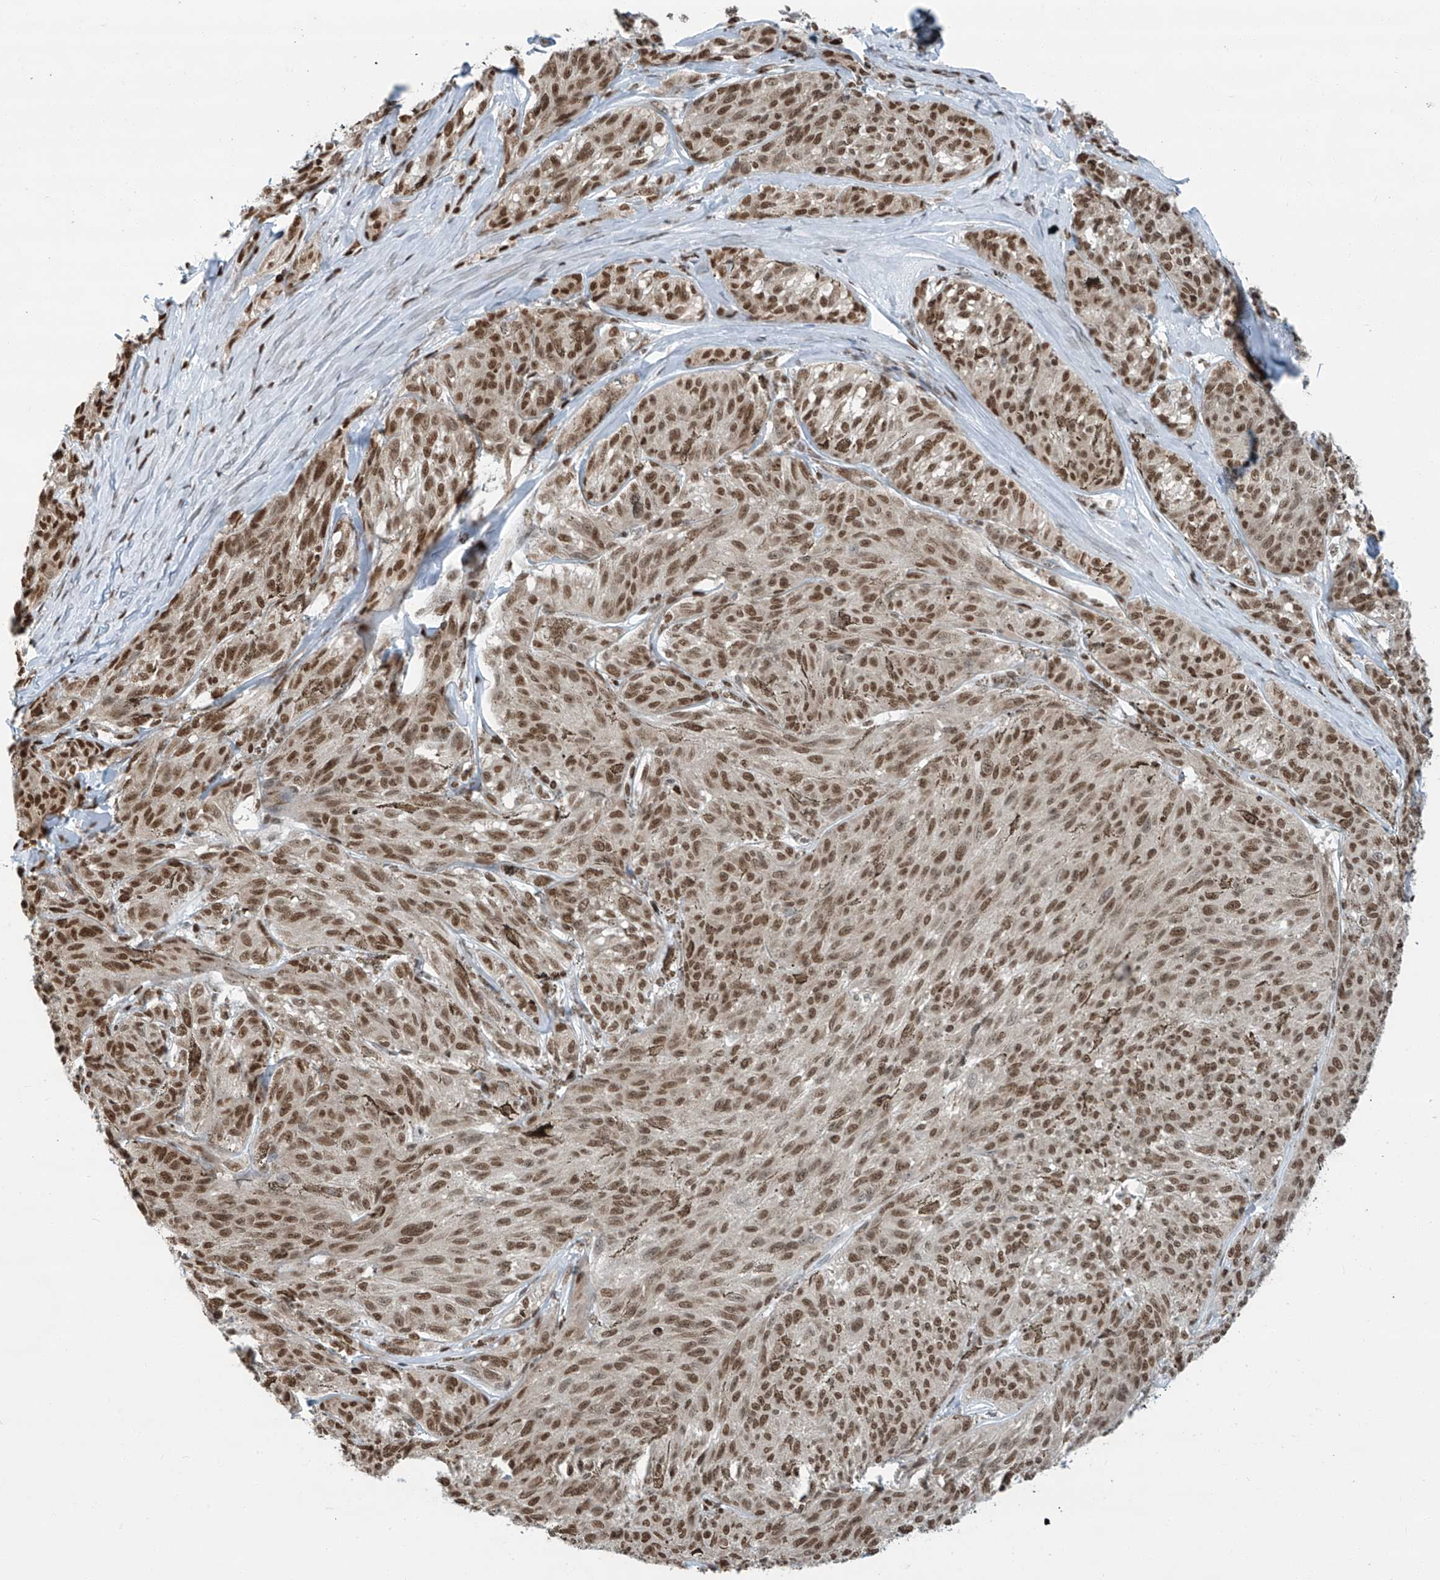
{"staining": {"intensity": "moderate", "quantity": ">75%", "location": "nuclear"}, "tissue": "melanoma", "cell_type": "Tumor cells", "image_type": "cancer", "snomed": [{"axis": "morphology", "description": "Malignant melanoma, NOS"}, {"axis": "topography", "description": "Skin"}], "caption": "Immunohistochemistry of human malignant melanoma shows medium levels of moderate nuclear staining in approximately >75% of tumor cells.", "gene": "SARNP", "patient": {"sex": "female", "age": 72}}